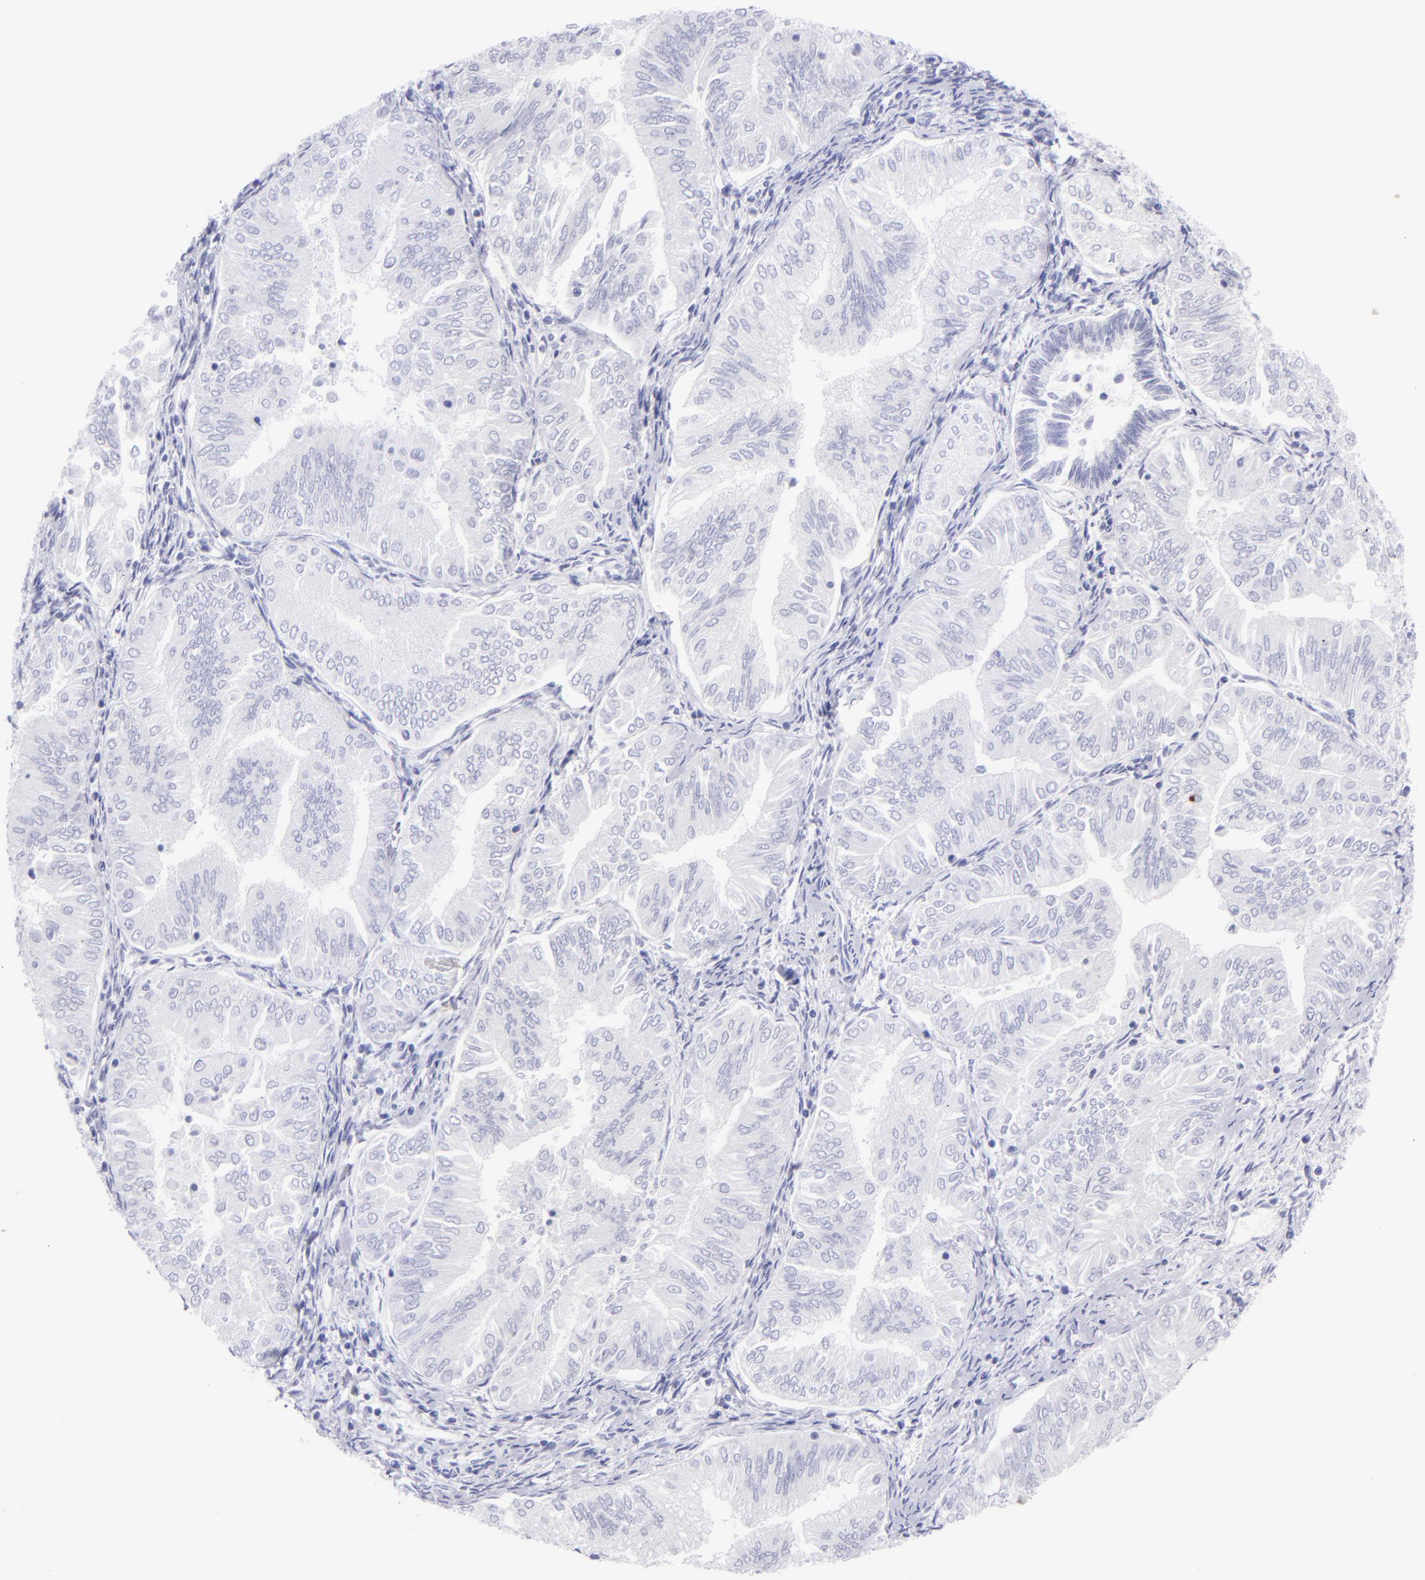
{"staining": {"intensity": "negative", "quantity": "none", "location": "none"}, "tissue": "endometrial cancer", "cell_type": "Tumor cells", "image_type": "cancer", "snomed": [{"axis": "morphology", "description": "Adenocarcinoma, NOS"}, {"axis": "topography", "description": "Endometrium"}], "caption": "Adenocarcinoma (endometrial) was stained to show a protein in brown. There is no significant expression in tumor cells.", "gene": "SLC1A2", "patient": {"sex": "female", "age": 53}}